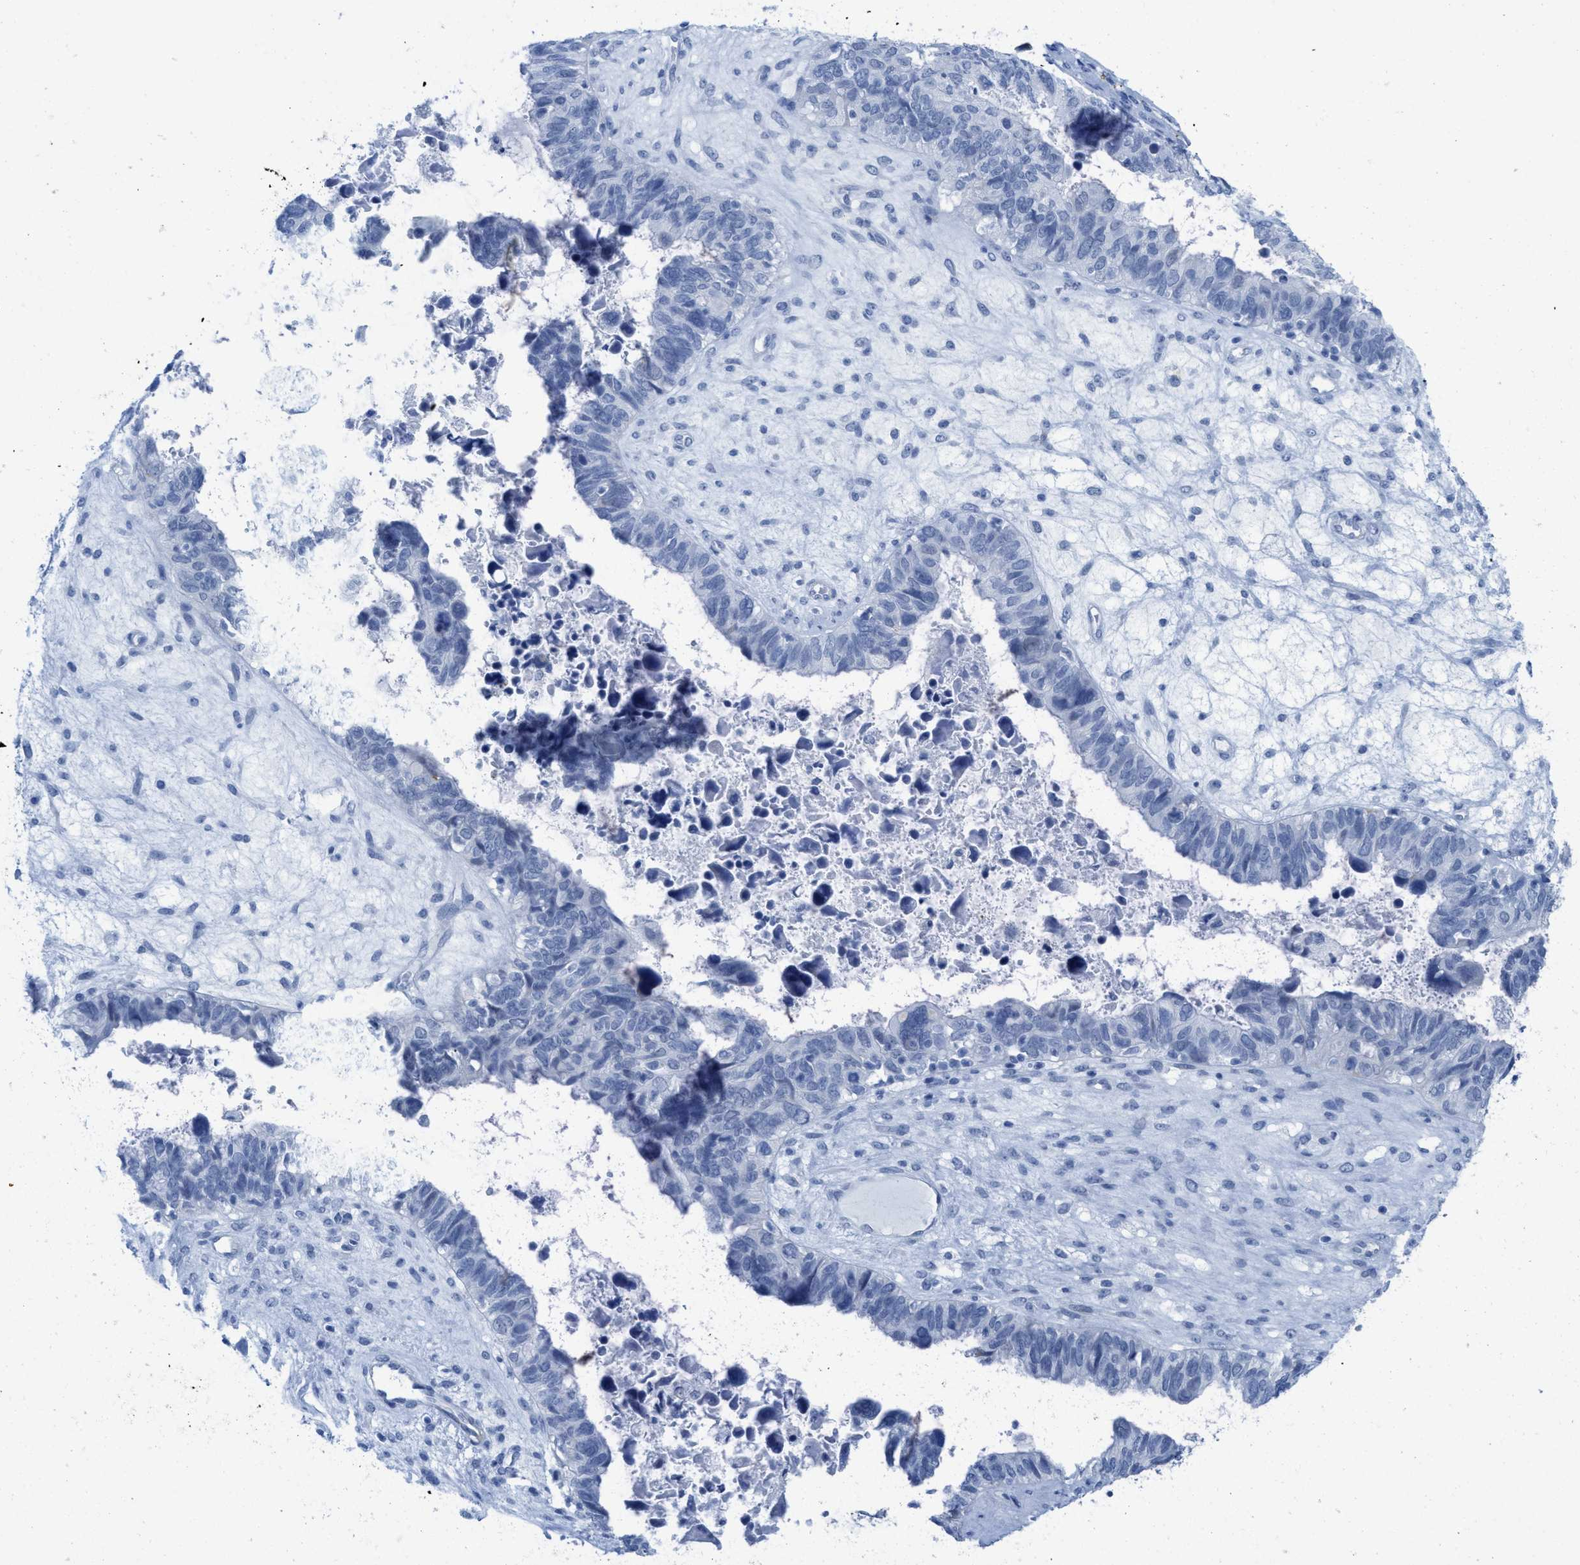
{"staining": {"intensity": "negative", "quantity": "none", "location": "none"}, "tissue": "ovarian cancer", "cell_type": "Tumor cells", "image_type": "cancer", "snomed": [{"axis": "morphology", "description": "Cystadenocarcinoma, serous, NOS"}, {"axis": "topography", "description": "Ovary"}], "caption": "Tumor cells are negative for protein expression in human serous cystadenocarcinoma (ovarian).", "gene": "WDR4", "patient": {"sex": "female", "age": 79}}